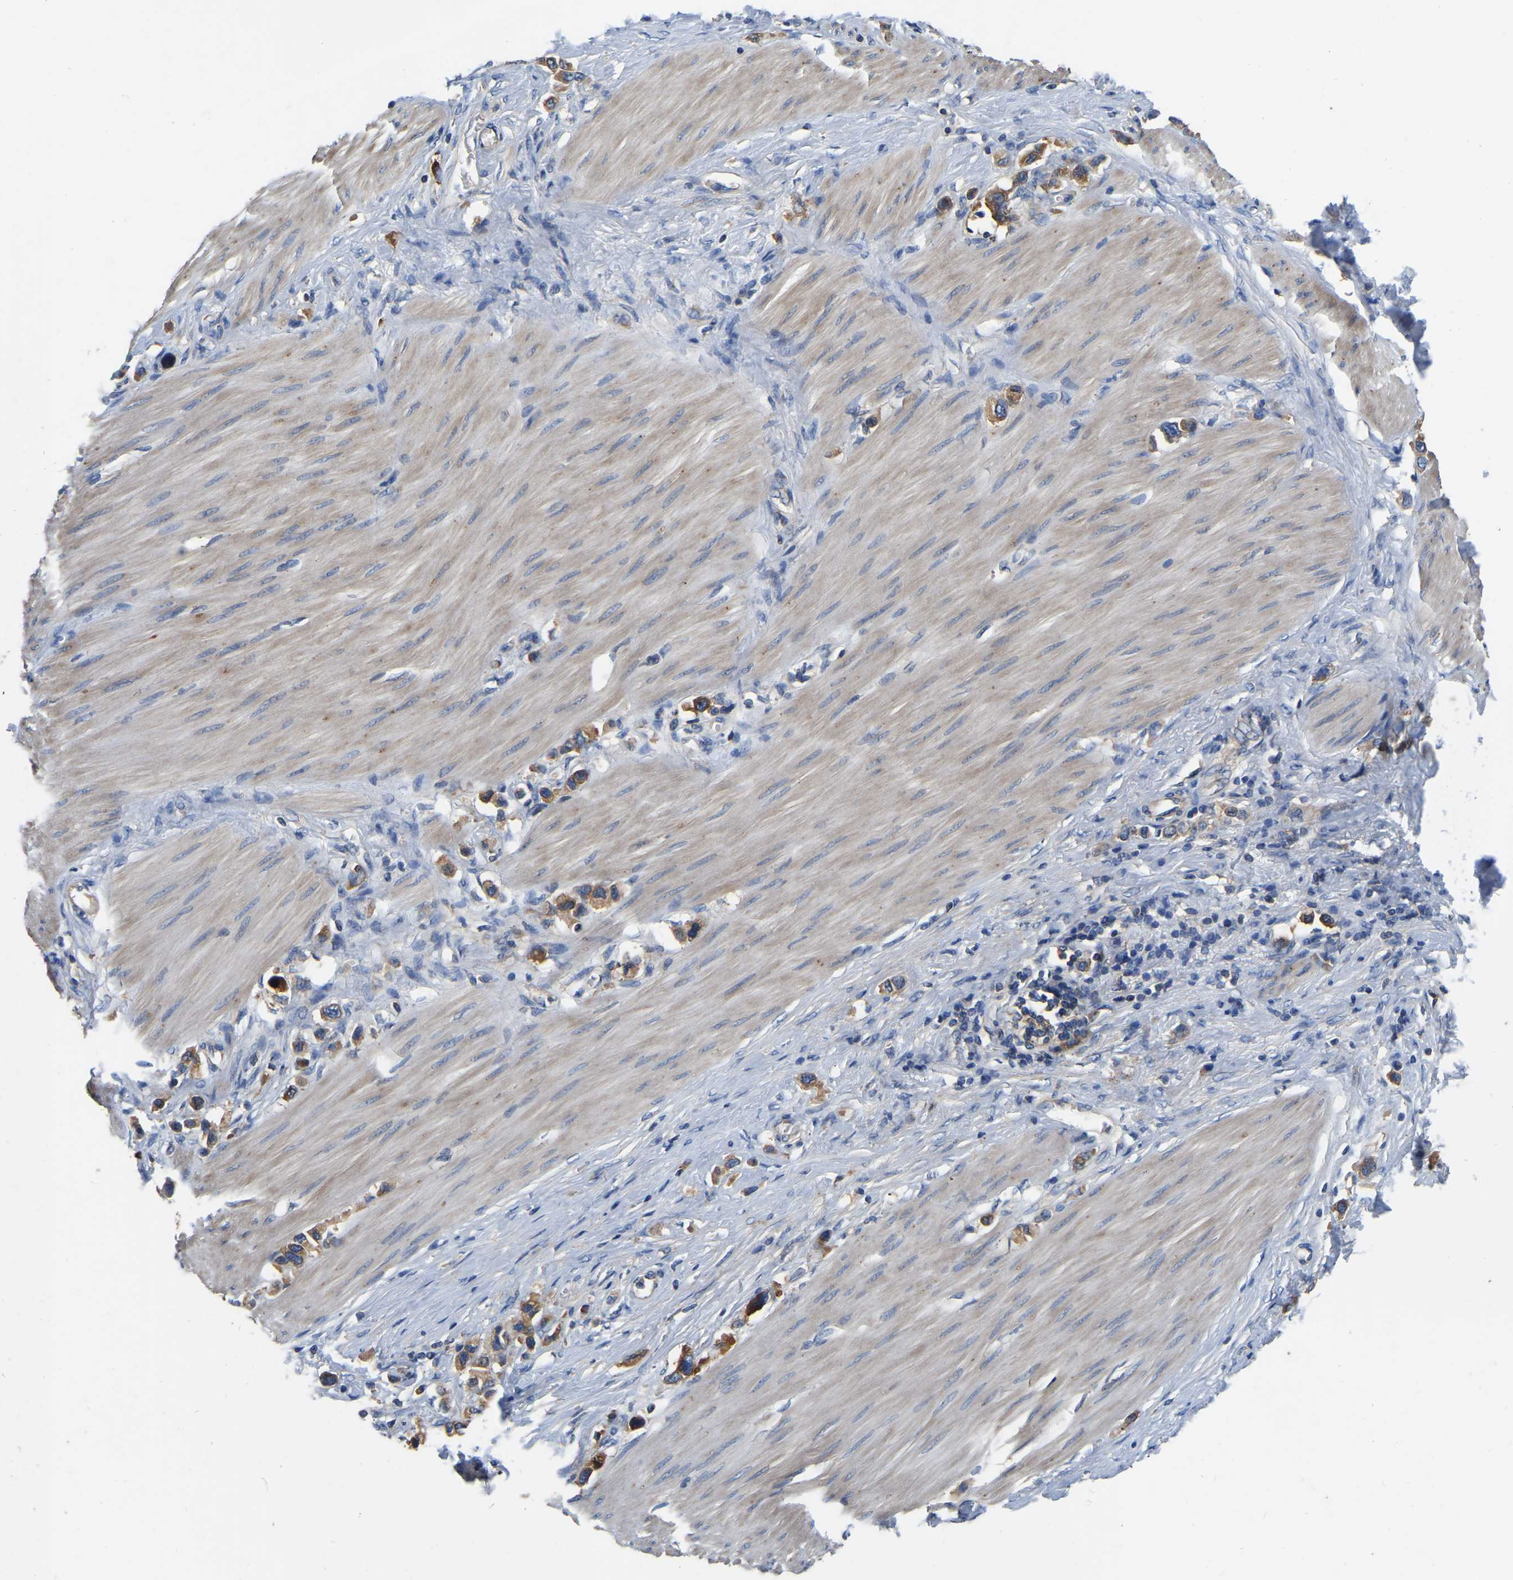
{"staining": {"intensity": "moderate", "quantity": ">75%", "location": "cytoplasmic/membranous"}, "tissue": "stomach cancer", "cell_type": "Tumor cells", "image_type": "cancer", "snomed": [{"axis": "morphology", "description": "Adenocarcinoma, NOS"}, {"axis": "topography", "description": "Stomach"}], "caption": "Stomach cancer (adenocarcinoma) tissue reveals moderate cytoplasmic/membranous staining in approximately >75% of tumor cells, visualized by immunohistochemistry.", "gene": "GARS1", "patient": {"sex": "female", "age": 65}}